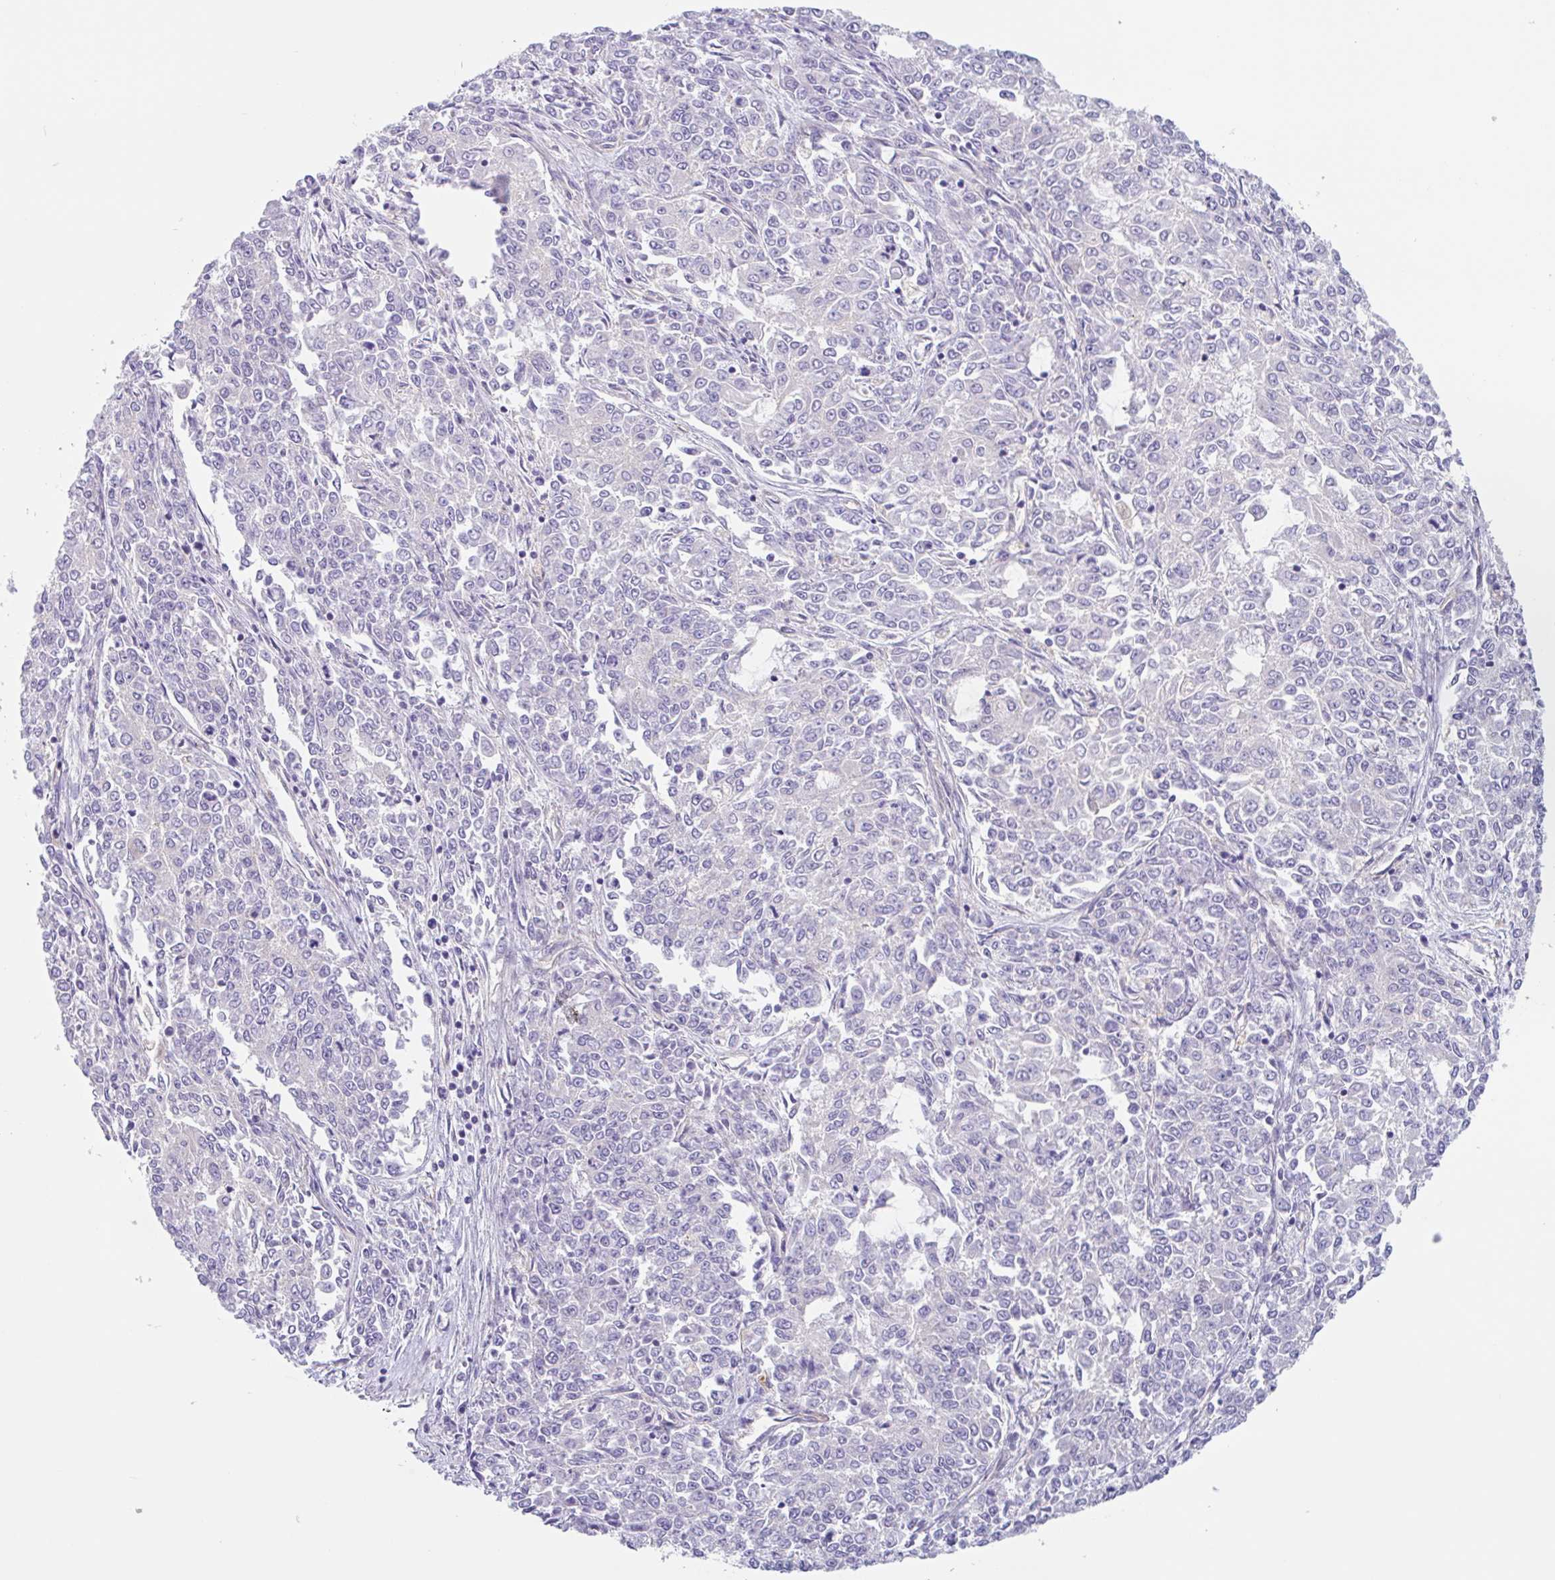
{"staining": {"intensity": "negative", "quantity": "none", "location": "none"}, "tissue": "endometrial cancer", "cell_type": "Tumor cells", "image_type": "cancer", "snomed": [{"axis": "morphology", "description": "Adenocarcinoma, NOS"}, {"axis": "topography", "description": "Endometrium"}], "caption": "Immunohistochemical staining of human endometrial adenocarcinoma displays no significant staining in tumor cells.", "gene": "LENG9", "patient": {"sex": "female", "age": 50}}